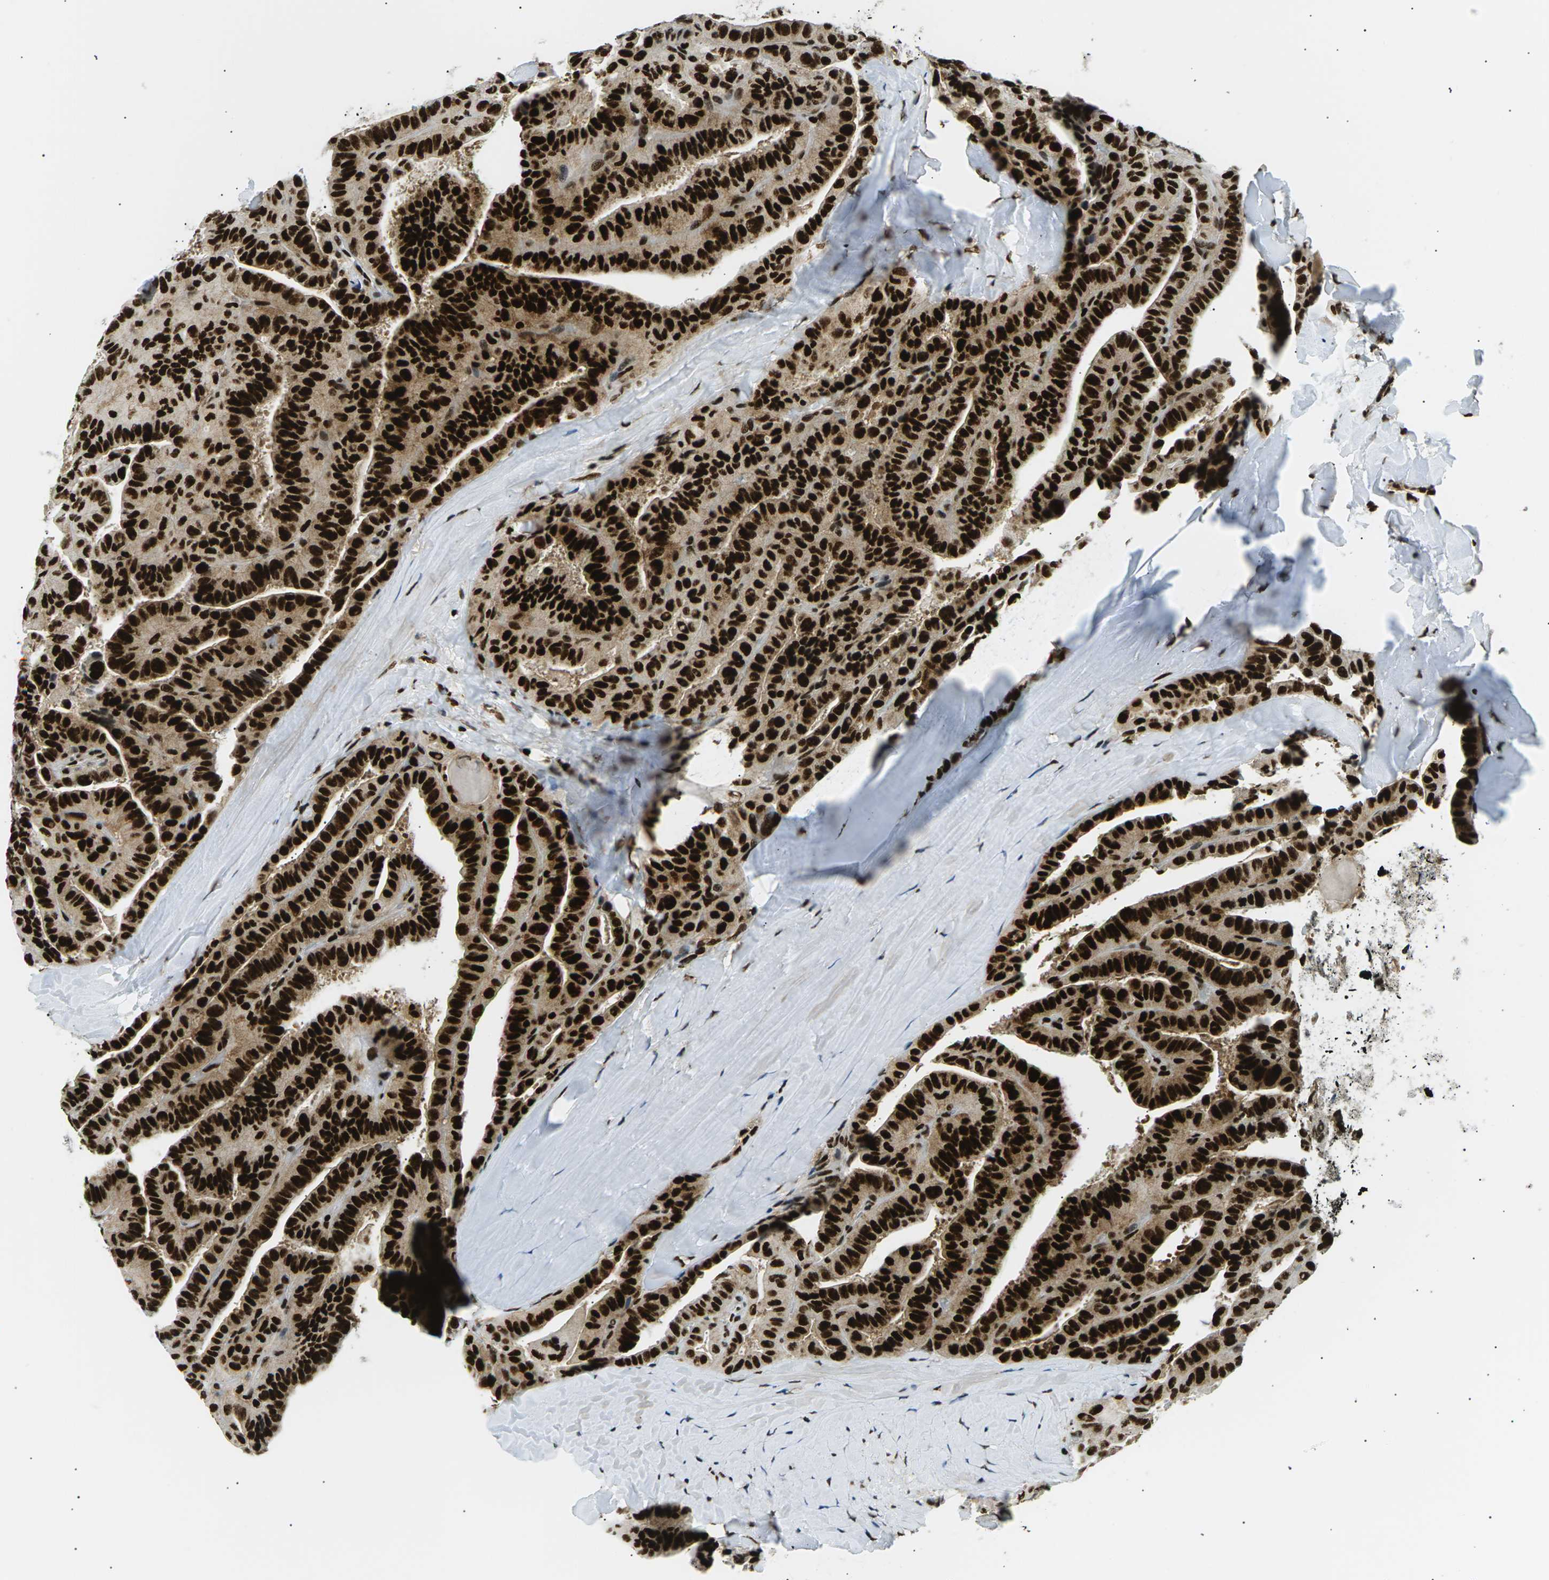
{"staining": {"intensity": "strong", "quantity": ">75%", "location": "cytoplasmic/membranous,nuclear"}, "tissue": "thyroid cancer", "cell_type": "Tumor cells", "image_type": "cancer", "snomed": [{"axis": "morphology", "description": "Papillary adenocarcinoma, NOS"}, {"axis": "topography", "description": "Thyroid gland"}], "caption": "Immunohistochemistry (DAB (3,3'-diaminobenzidine)) staining of thyroid papillary adenocarcinoma displays strong cytoplasmic/membranous and nuclear protein staining in approximately >75% of tumor cells.", "gene": "RPA2", "patient": {"sex": "male", "age": 77}}